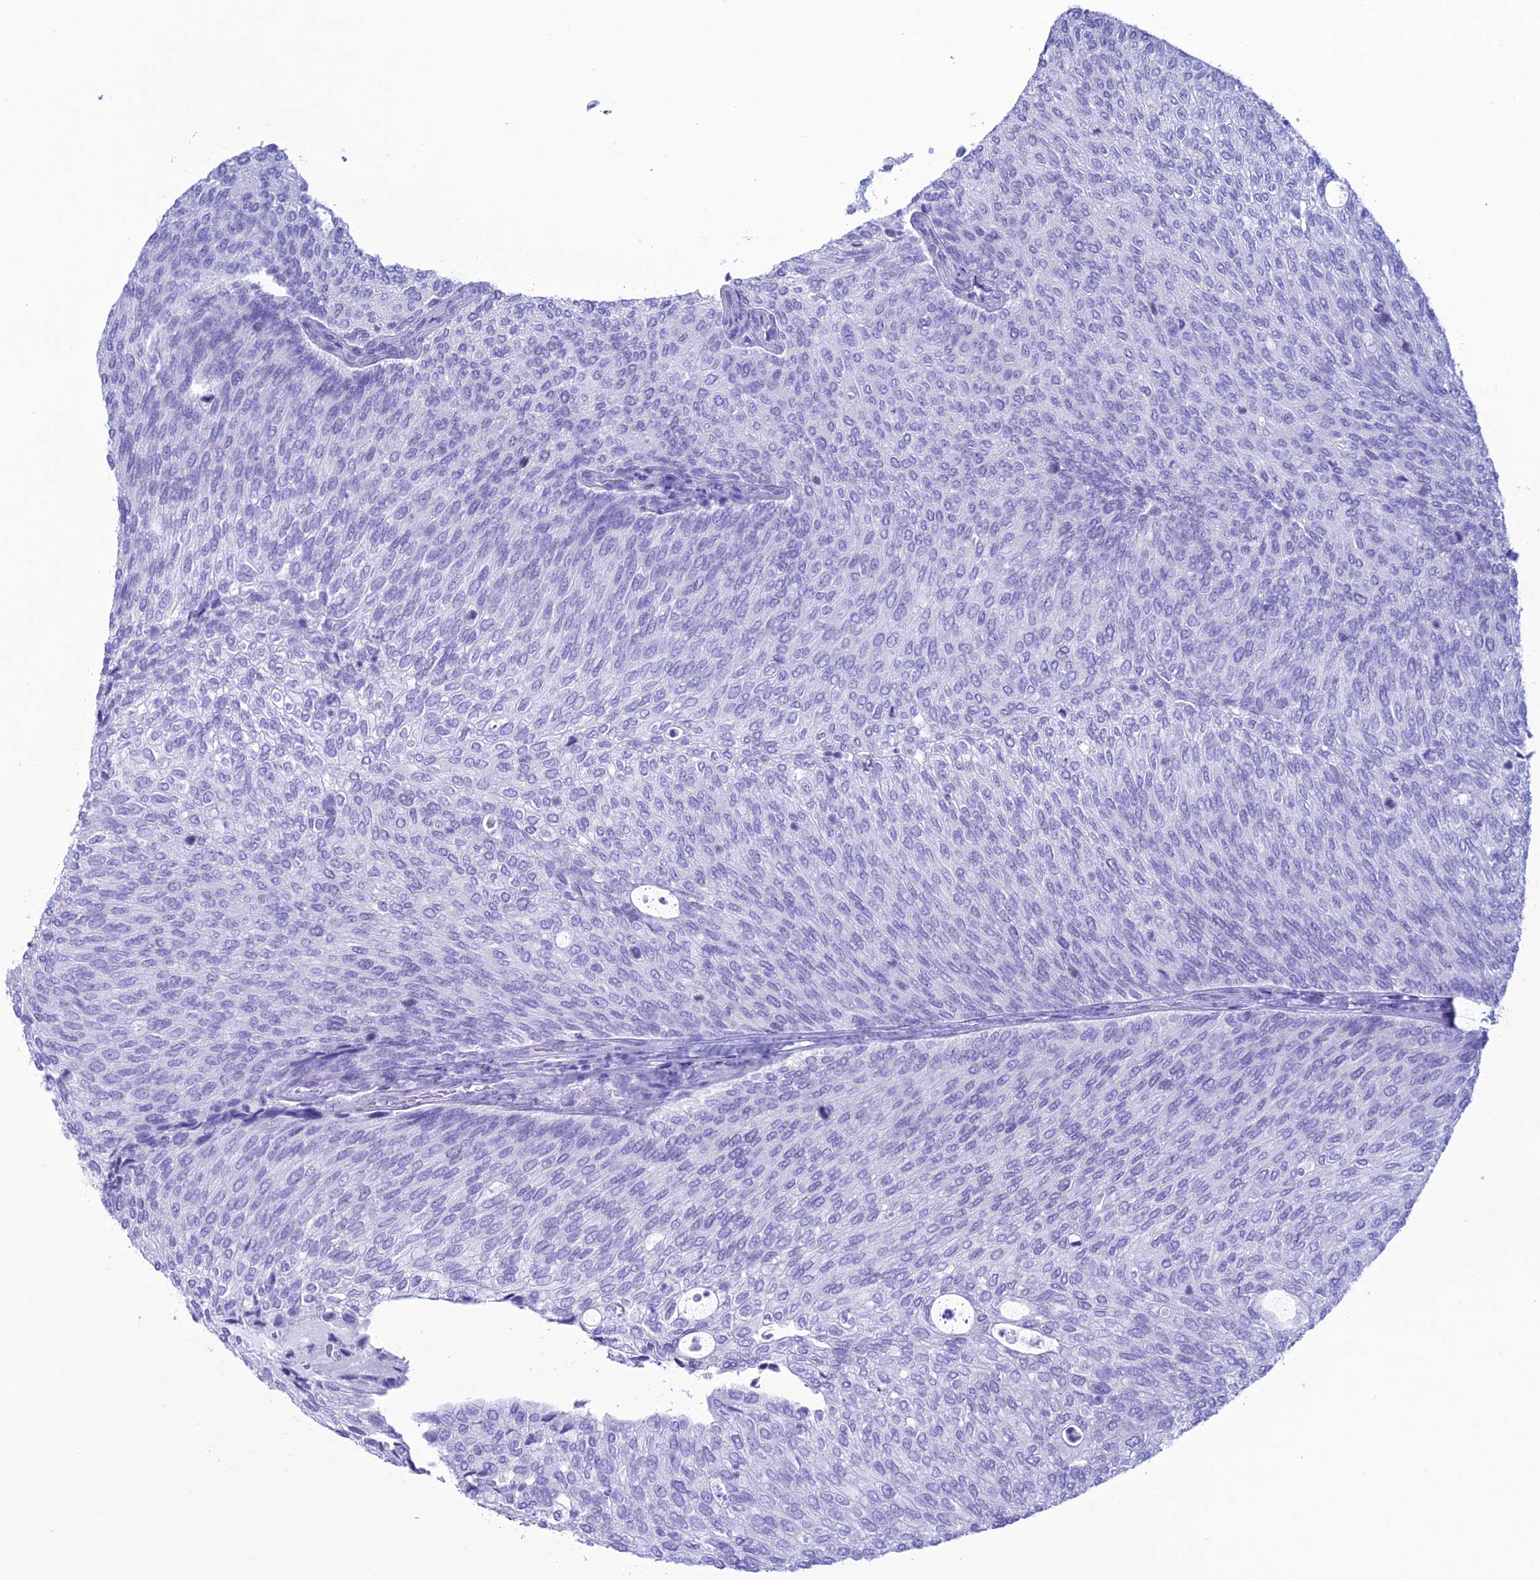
{"staining": {"intensity": "negative", "quantity": "none", "location": "none"}, "tissue": "urothelial cancer", "cell_type": "Tumor cells", "image_type": "cancer", "snomed": [{"axis": "morphology", "description": "Urothelial carcinoma, Low grade"}, {"axis": "topography", "description": "Urinary bladder"}], "caption": "Image shows no significant protein staining in tumor cells of urothelial cancer.", "gene": "MZB1", "patient": {"sex": "female", "age": 79}}